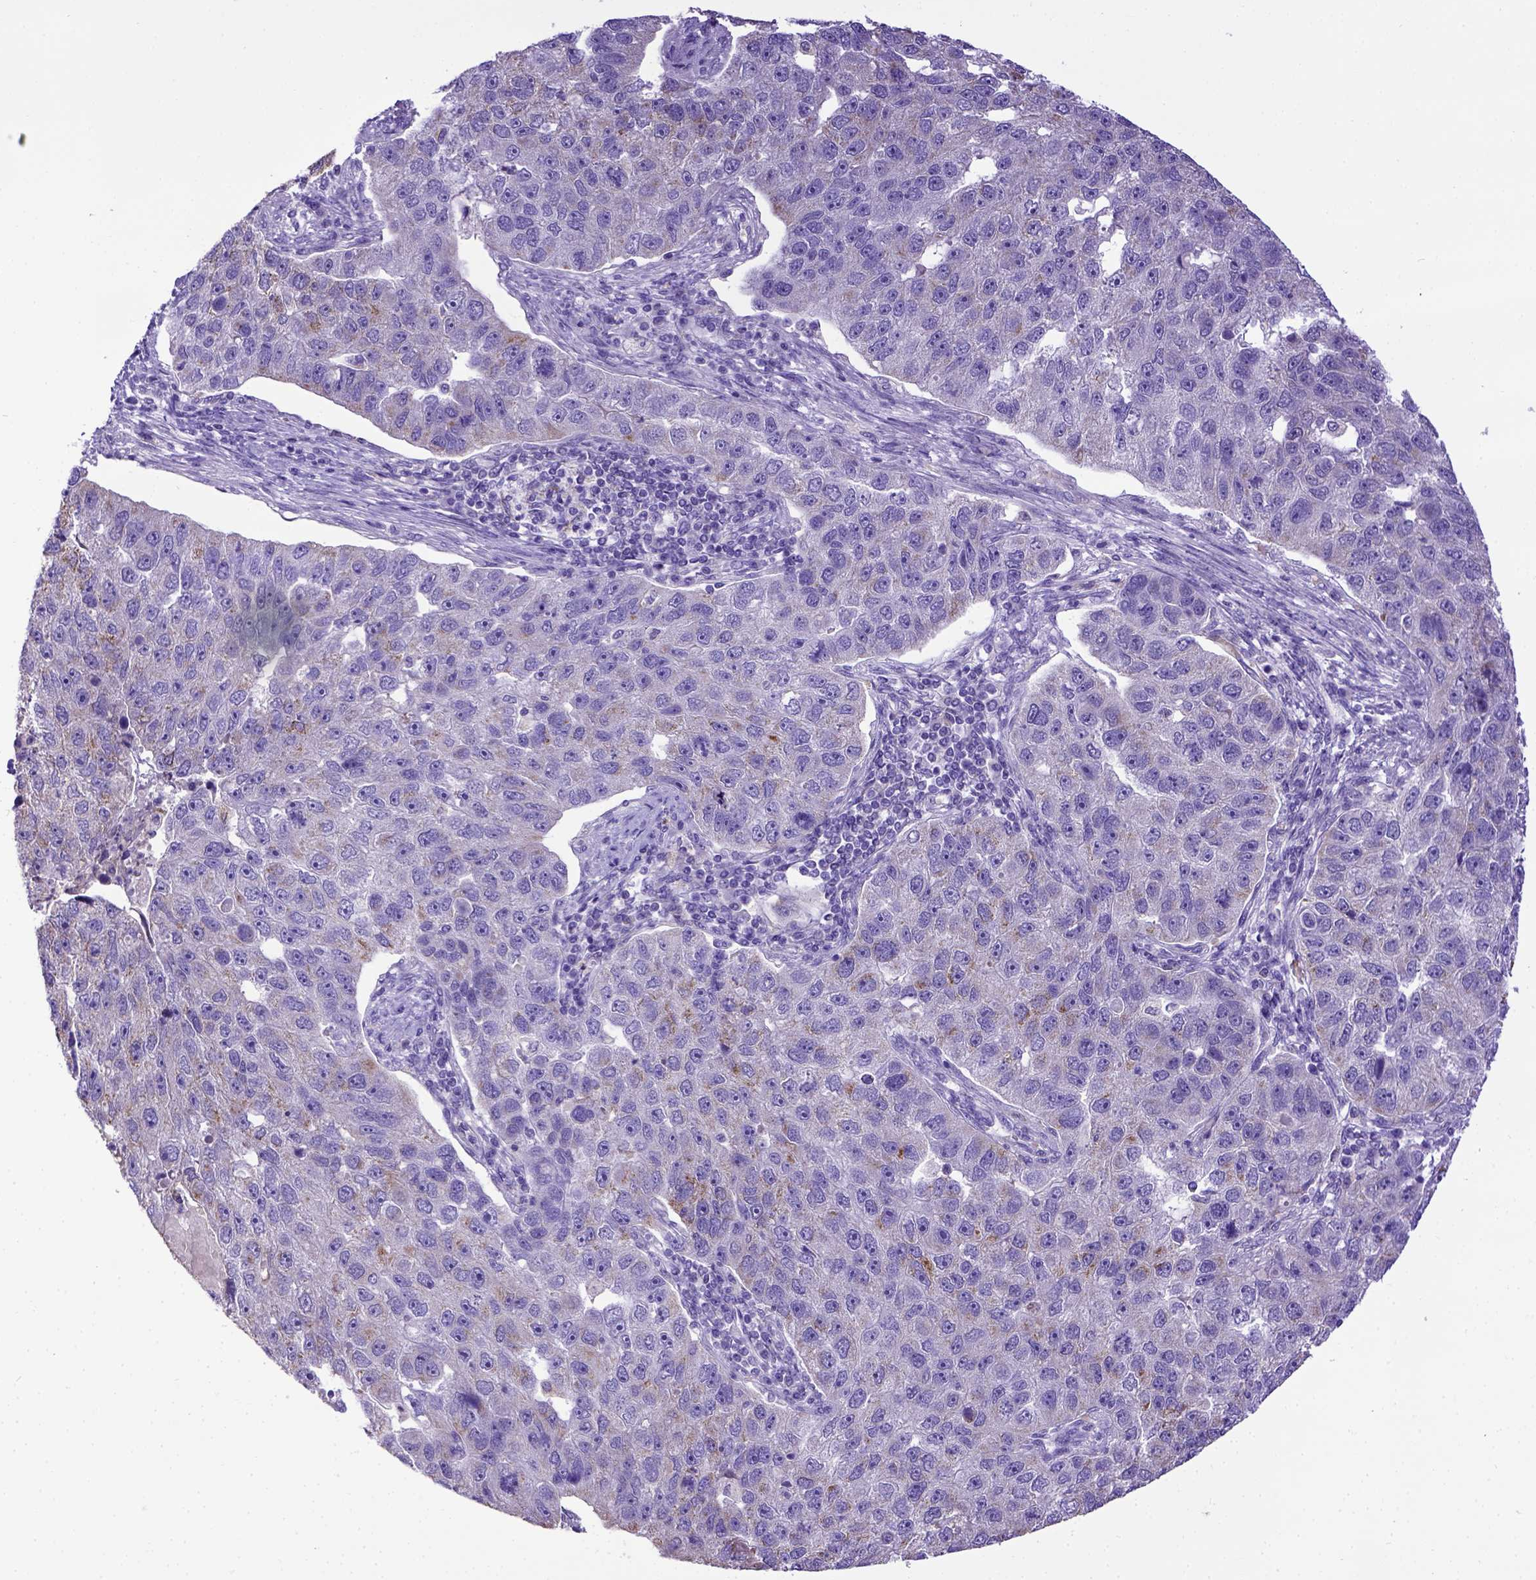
{"staining": {"intensity": "negative", "quantity": "none", "location": "none"}, "tissue": "pancreatic cancer", "cell_type": "Tumor cells", "image_type": "cancer", "snomed": [{"axis": "morphology", "description": "Adenocarcinoma, NOS"}, {"axis": "topography", "description": "Pancreas"}], "caption": "High magnification brightfield microscopy of pancreatic adenocarcinoma stained with DAB (3,3'-diaminobenzidine) (brown) and counterstained with hematoxylin (blue): tumor cells show no significant expression.", "gene": "SPEF1", "patient": {"sex": "female", "age": 61}}